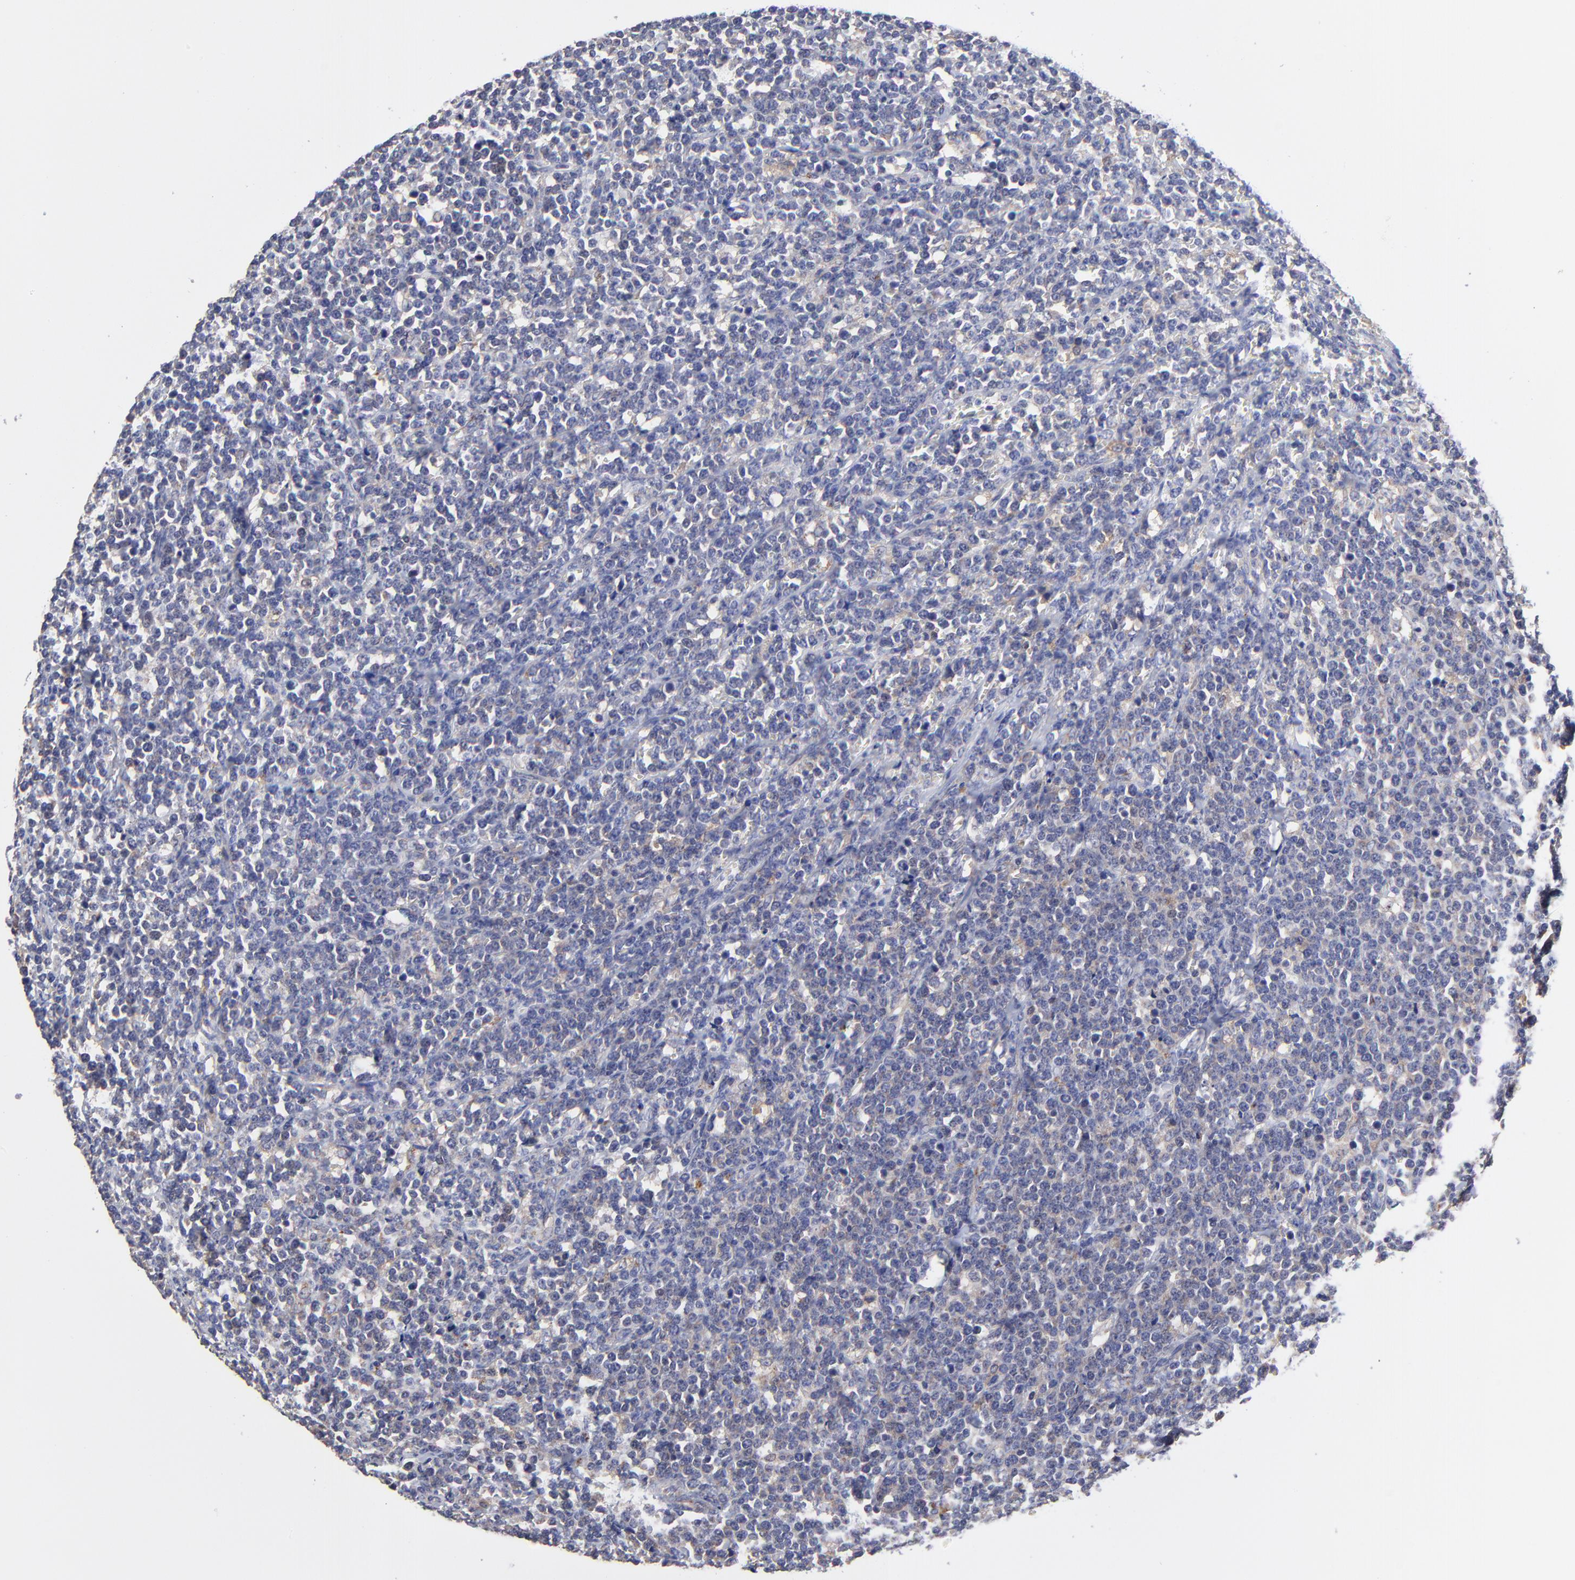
{"staining": {"intensity": "negative", "quantity": "none", "location": "none"}, "tissue": "lymphoma", "cell_type": "Tumor cells", "image_type": "cancer", "snomed": [{"axis": "morphology", "description": "Malignant lymphoma, non-Hodgkin's type, High grade"}, {"axis": "topography", "description": "Small intestine"}, {"axis": "topography", "description": "Colon"}], "caption": "Immunohistochemical staining of lymphoma demonstrates no significant positivity in tumor cells.", "gene": "PDE4B", "patient": {"sex": "male", "age": 8}}